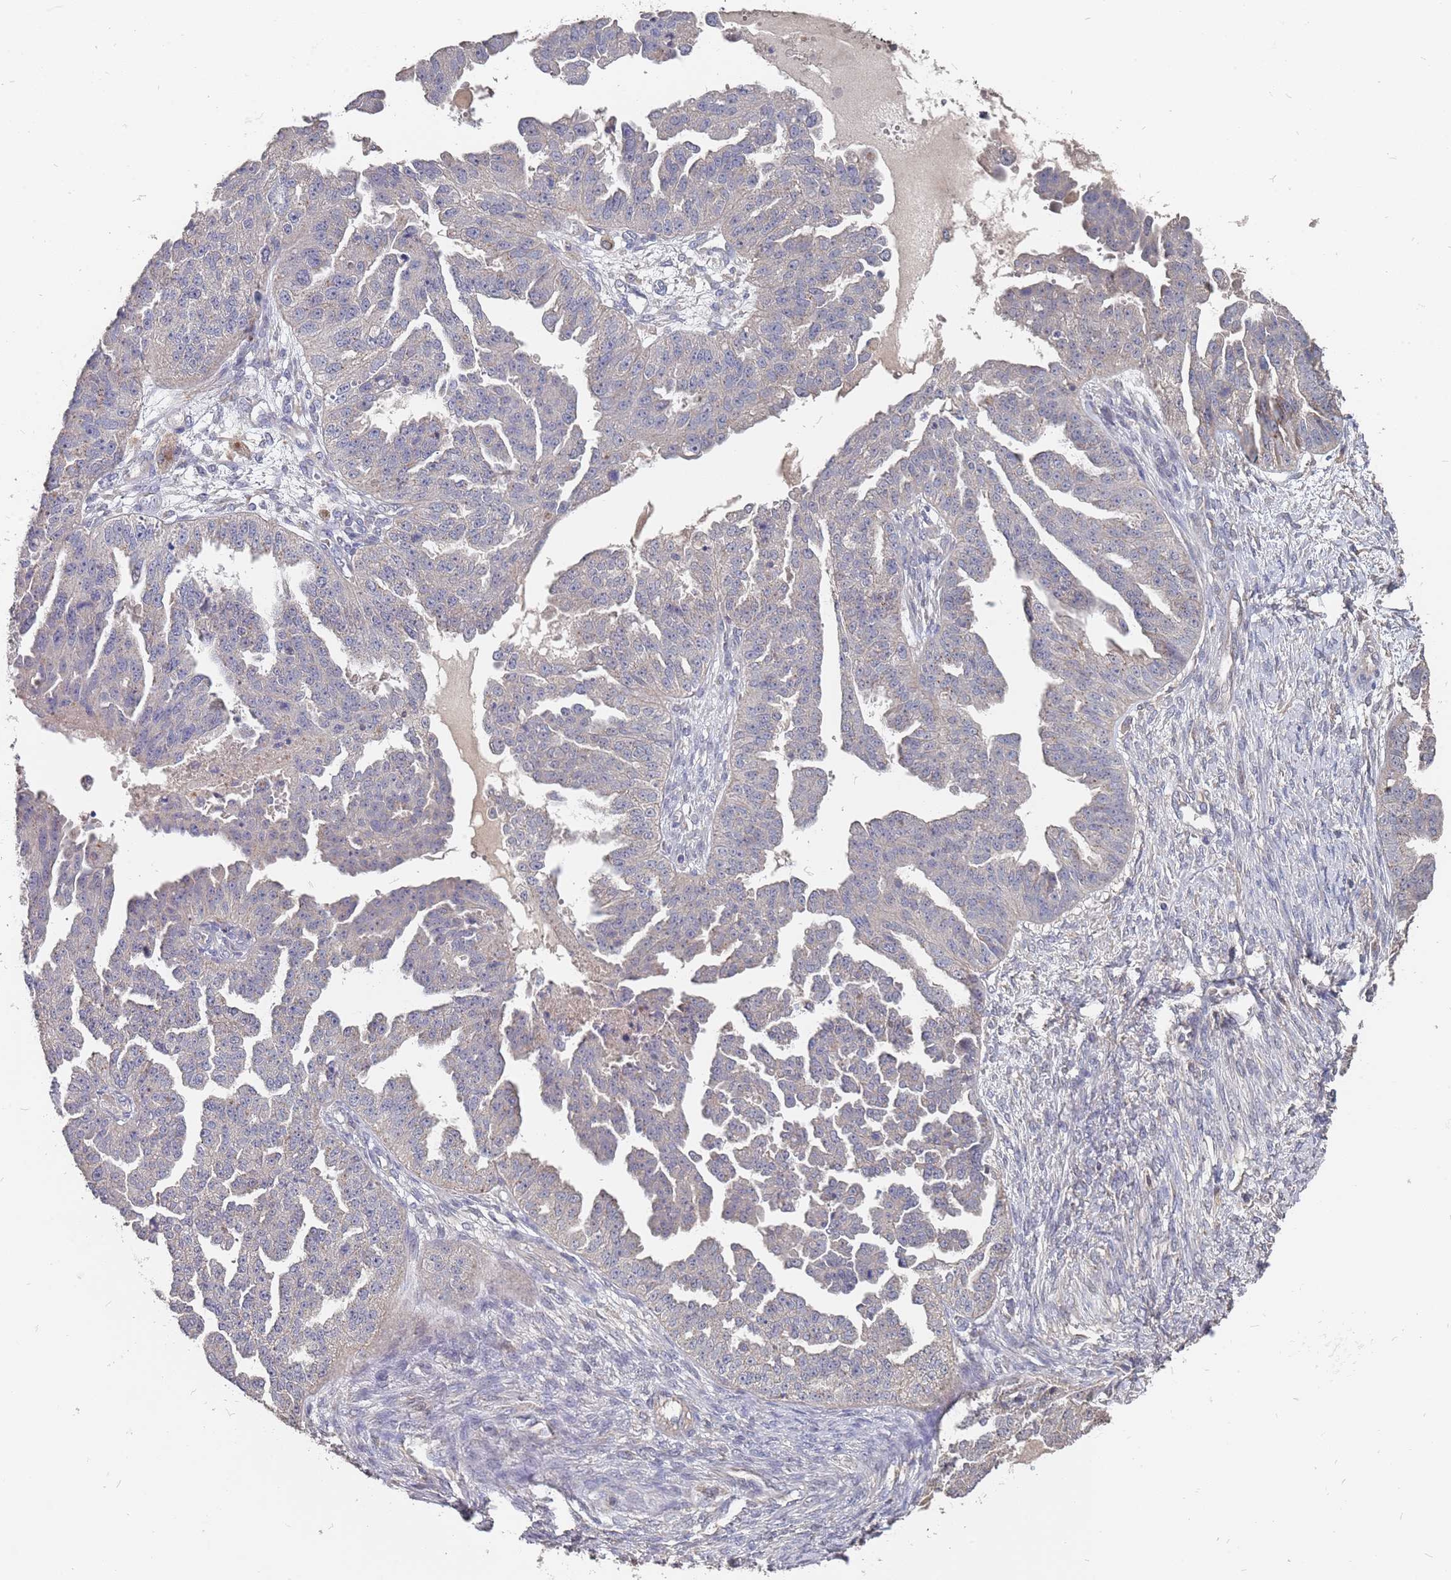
{"staining": {"intensity": "negative", "quantity": "none", "location": "none"}, "tissue": "ovarian cancer", "cell_type": "Tumor cells", "image_type": "cancer", "snomed": [{"axis": "morphology", "description": "Cystadenocarcinoma, serous, NOS"}, {"axis": "topography", "description": "Ovary"}], "caption": "An image of human ovarian cancer (serous cystadenocarcinoma) is negative for staining in tumor cells.", "gene": "TCEANC2", "patient": {"sex": "female", "age": 58}}